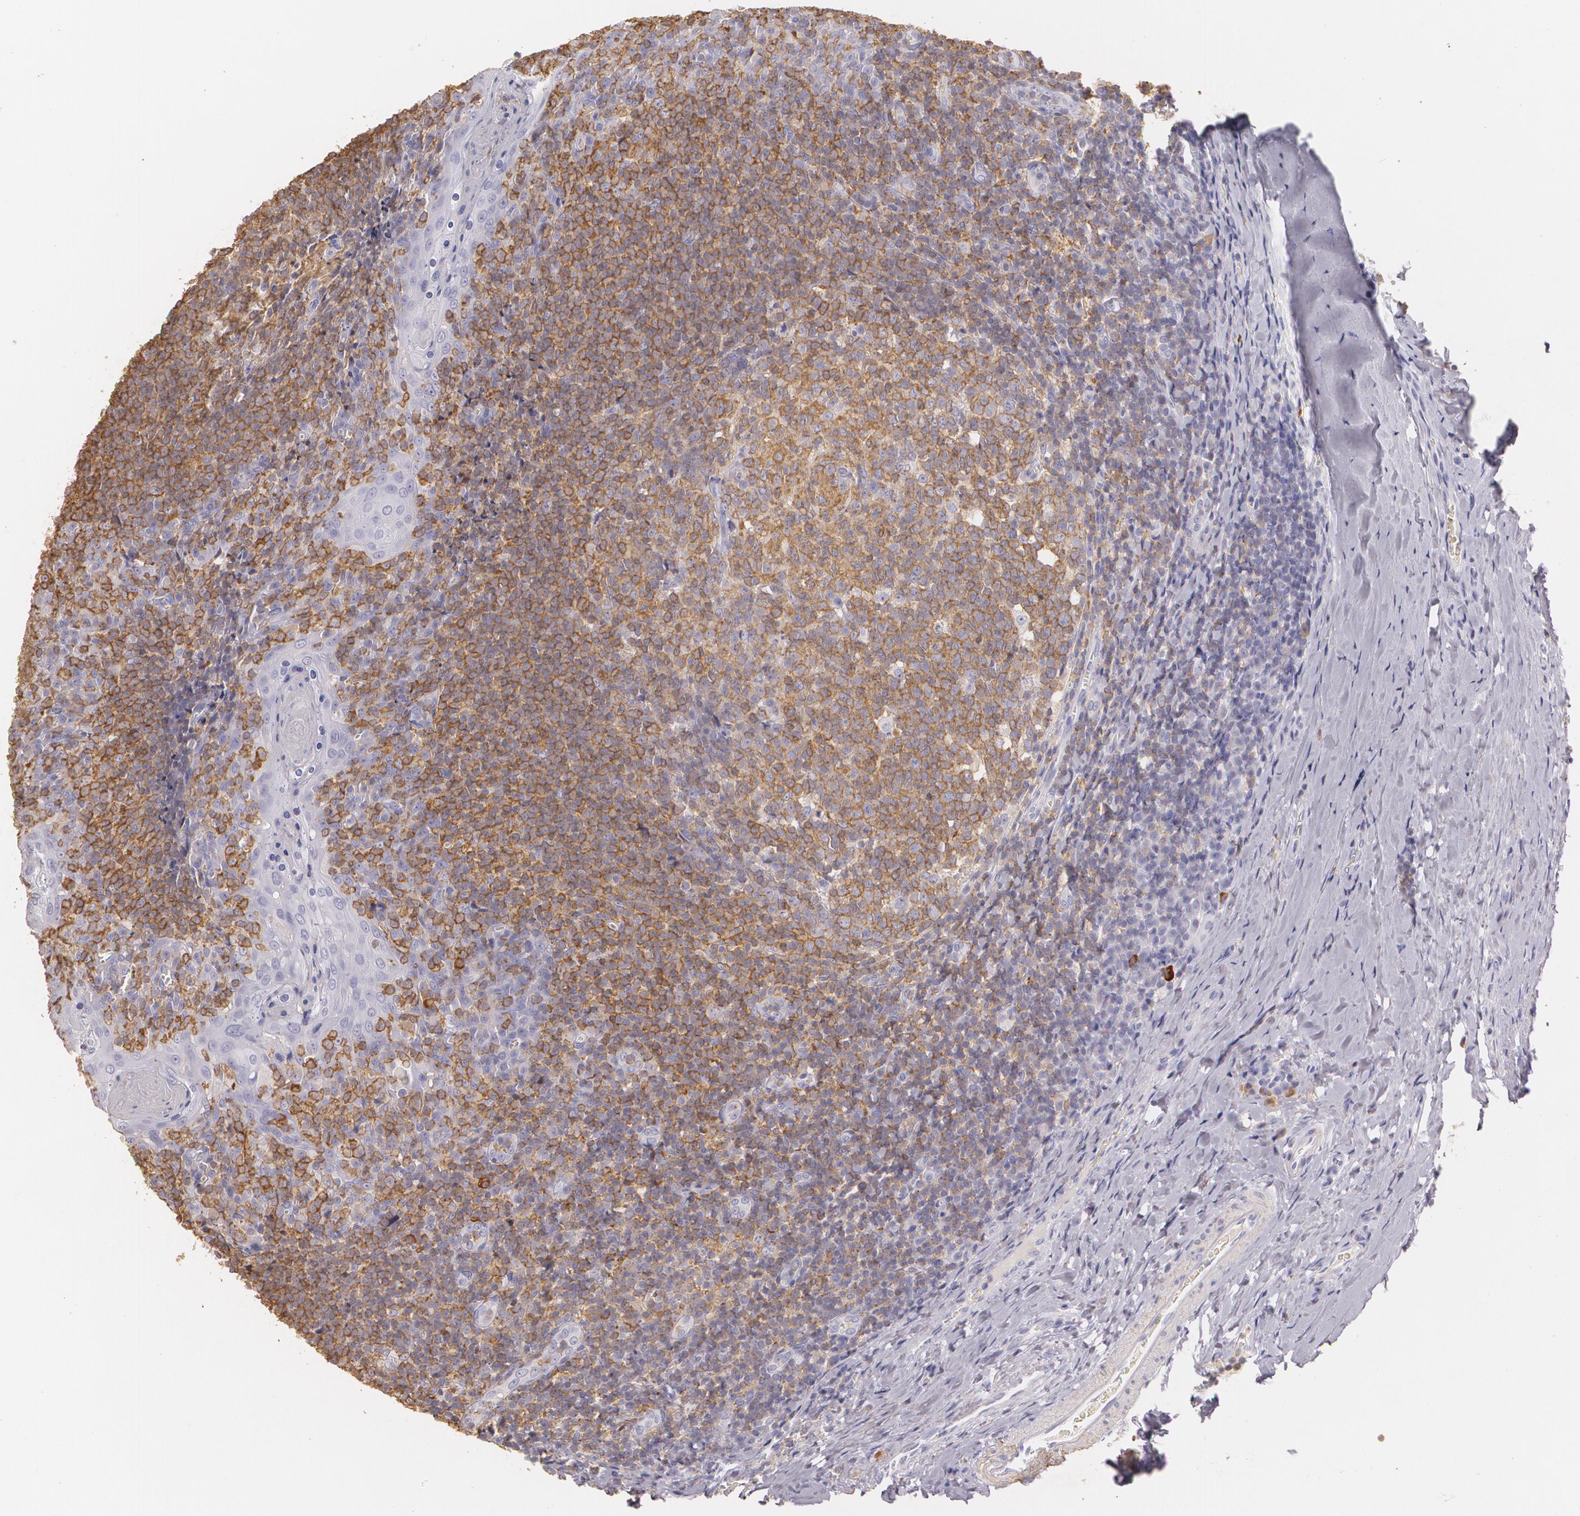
{"staining": {"intensity": "moderate", "quantity": ">75%", "location": "cytoplasmic/membranous"}, "tissue": "tonsil", "cell_type": "Germinal center cells", "image_type": "normal", "snomed": [{"axis": "morphology", "description": "Normal tissue, NOS"}, {"axis": "topography", "description": "Tonsil"}], "caption": "Immunohistochemical staining of unremarkable human tonsil demonstrates moderate cytoplasmic/membranous protein staining in approximately >75% of germinal center cells.", "gene": "TGFBR1", "patient": {"sex": "male", "age": 31}}